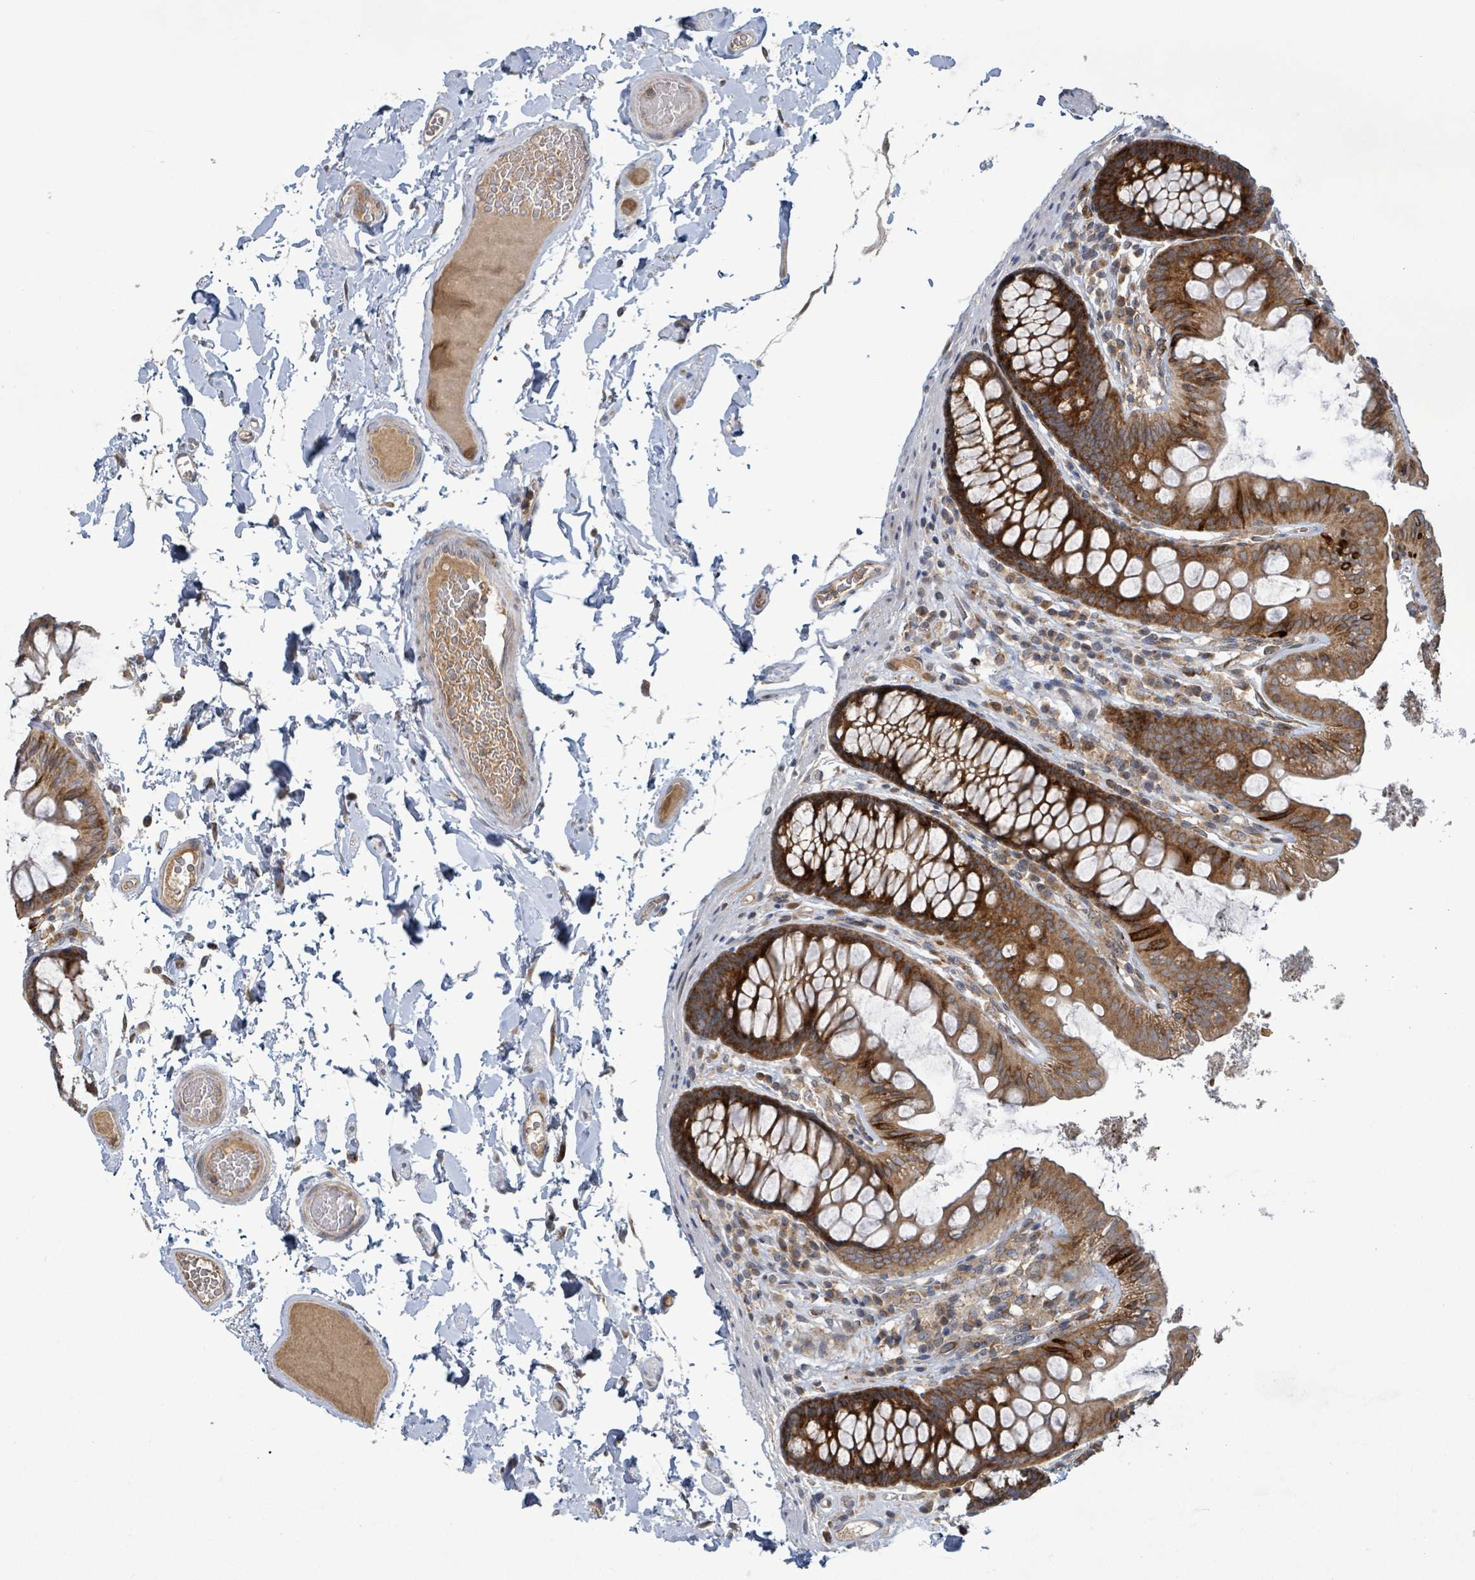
{"staining": {"intensity": "moderate", "quantity": "25%-75%", "location": "cytoplasmic/membranous"}, "tissue": "colon", "cell_type": "Endothelial cells", "image_type": "normal", "snomed": [{"axis": "morphology", "description": "Normal tissue, NOS"}, {"axis": "topography", "description": "Colon"}], "caption": "A micrograph showing moderate cytoplasmic/membranous staining in approximately 25%-75% of endothelial cells in unremarkable colon, as visualized by brown immunohistochemical staining.", "gene": "OR51E1", "patient": {"sex": "male", "age": 84}}